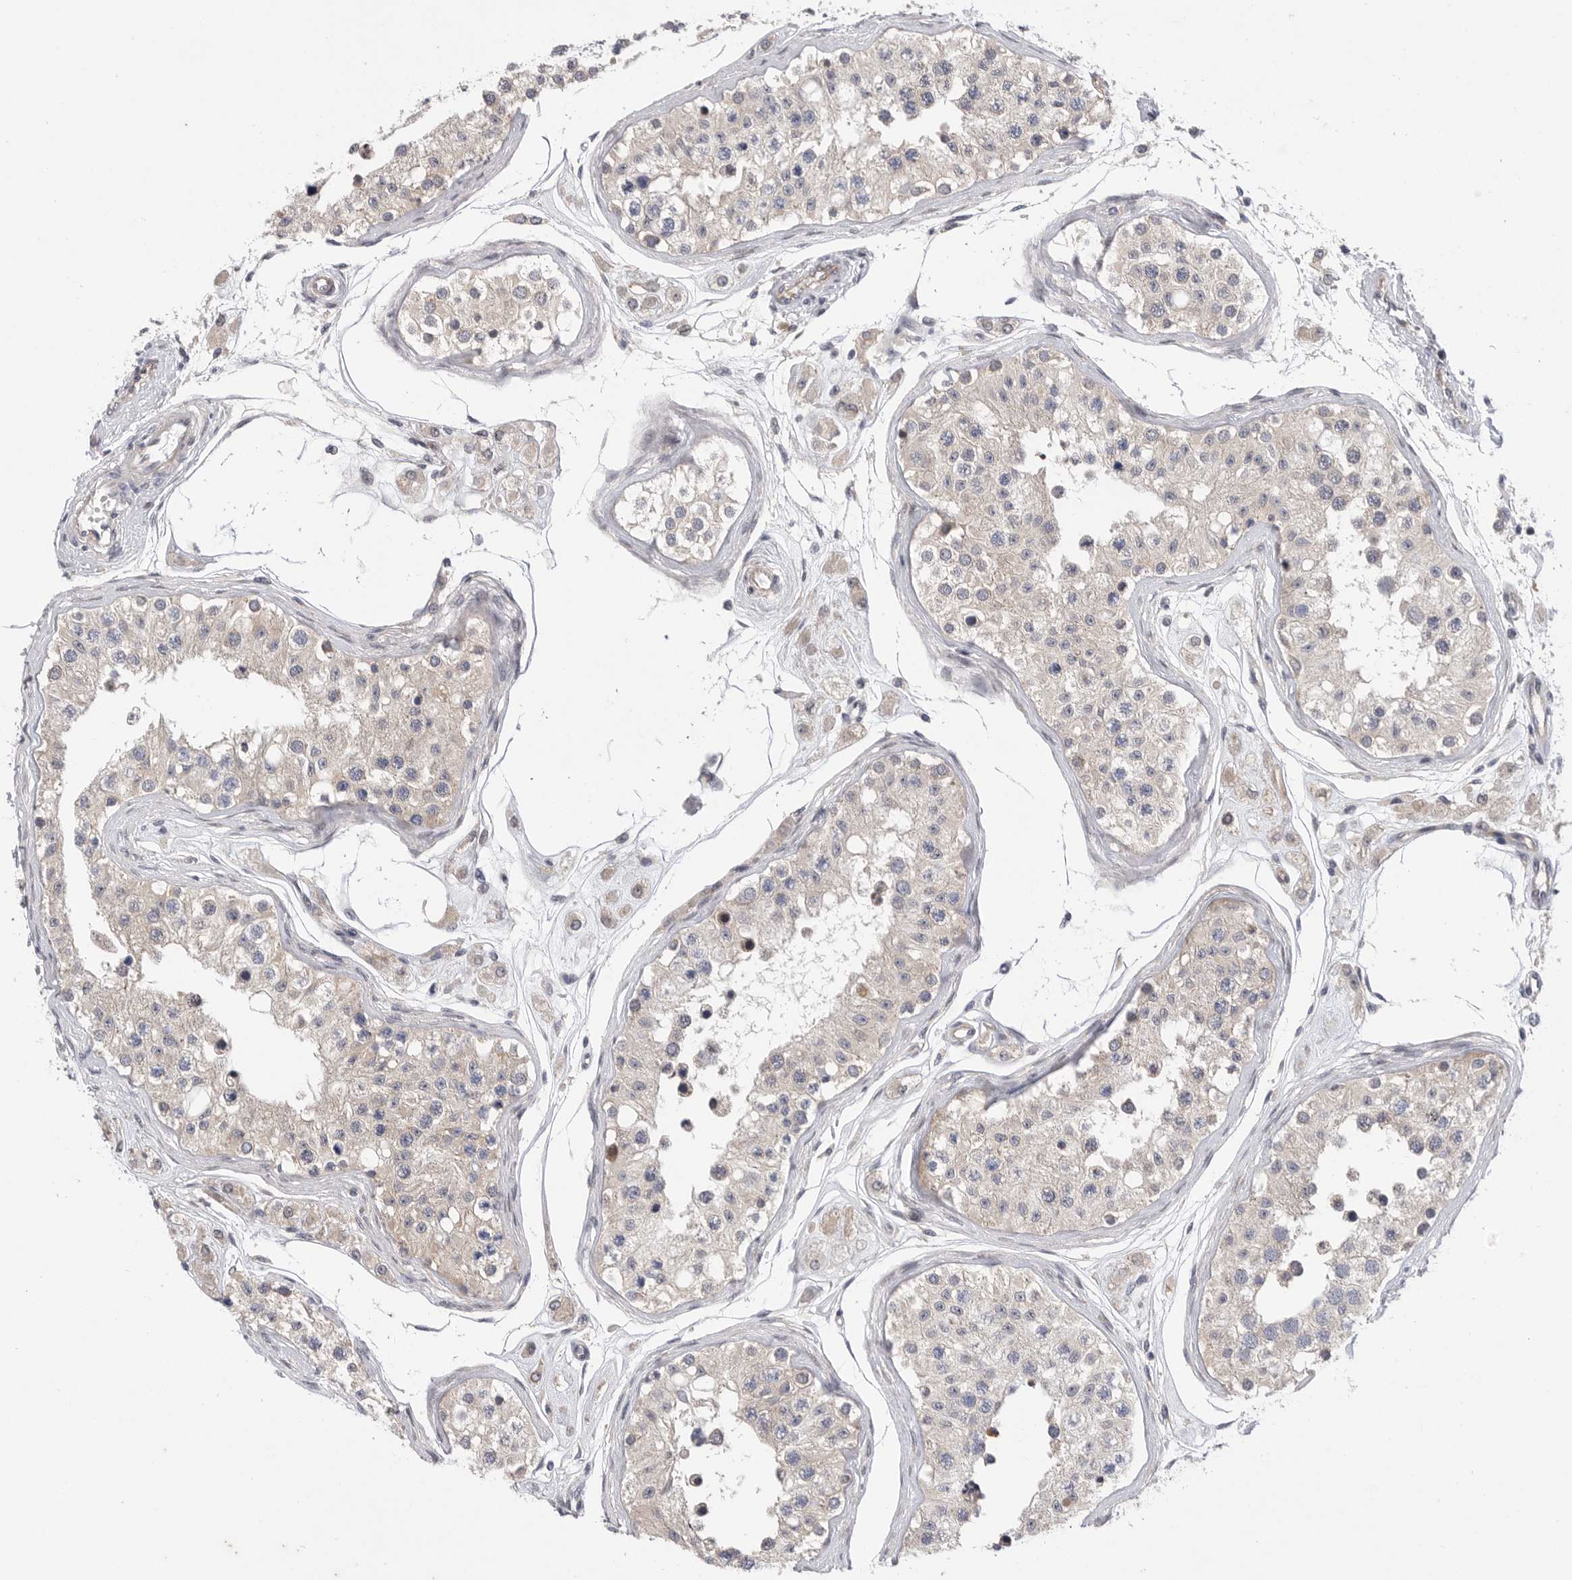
{"staining": {"intensity": "weak", "quantity": "<25%", "location": "cytoplasmic/membranous"}, "tissue": "testis", "cell_type": "Cells in seminiferous ducts", "image_type": "normal", "snomed": [{"axis": "morphology", "description": "Normal tissue, NOS"}, {"axis": "morphology", "description": "Adenocarcinoma, metastatic, NOS"}, {"axis": "topography", "description": "Testis"}], "caption": "Immunohistochemistry of unremarkable human testis displays no positivity in cells in seminiferous ducts.", "gene": "FBXO43", "patient": {"sex": "male", "age": 26}}